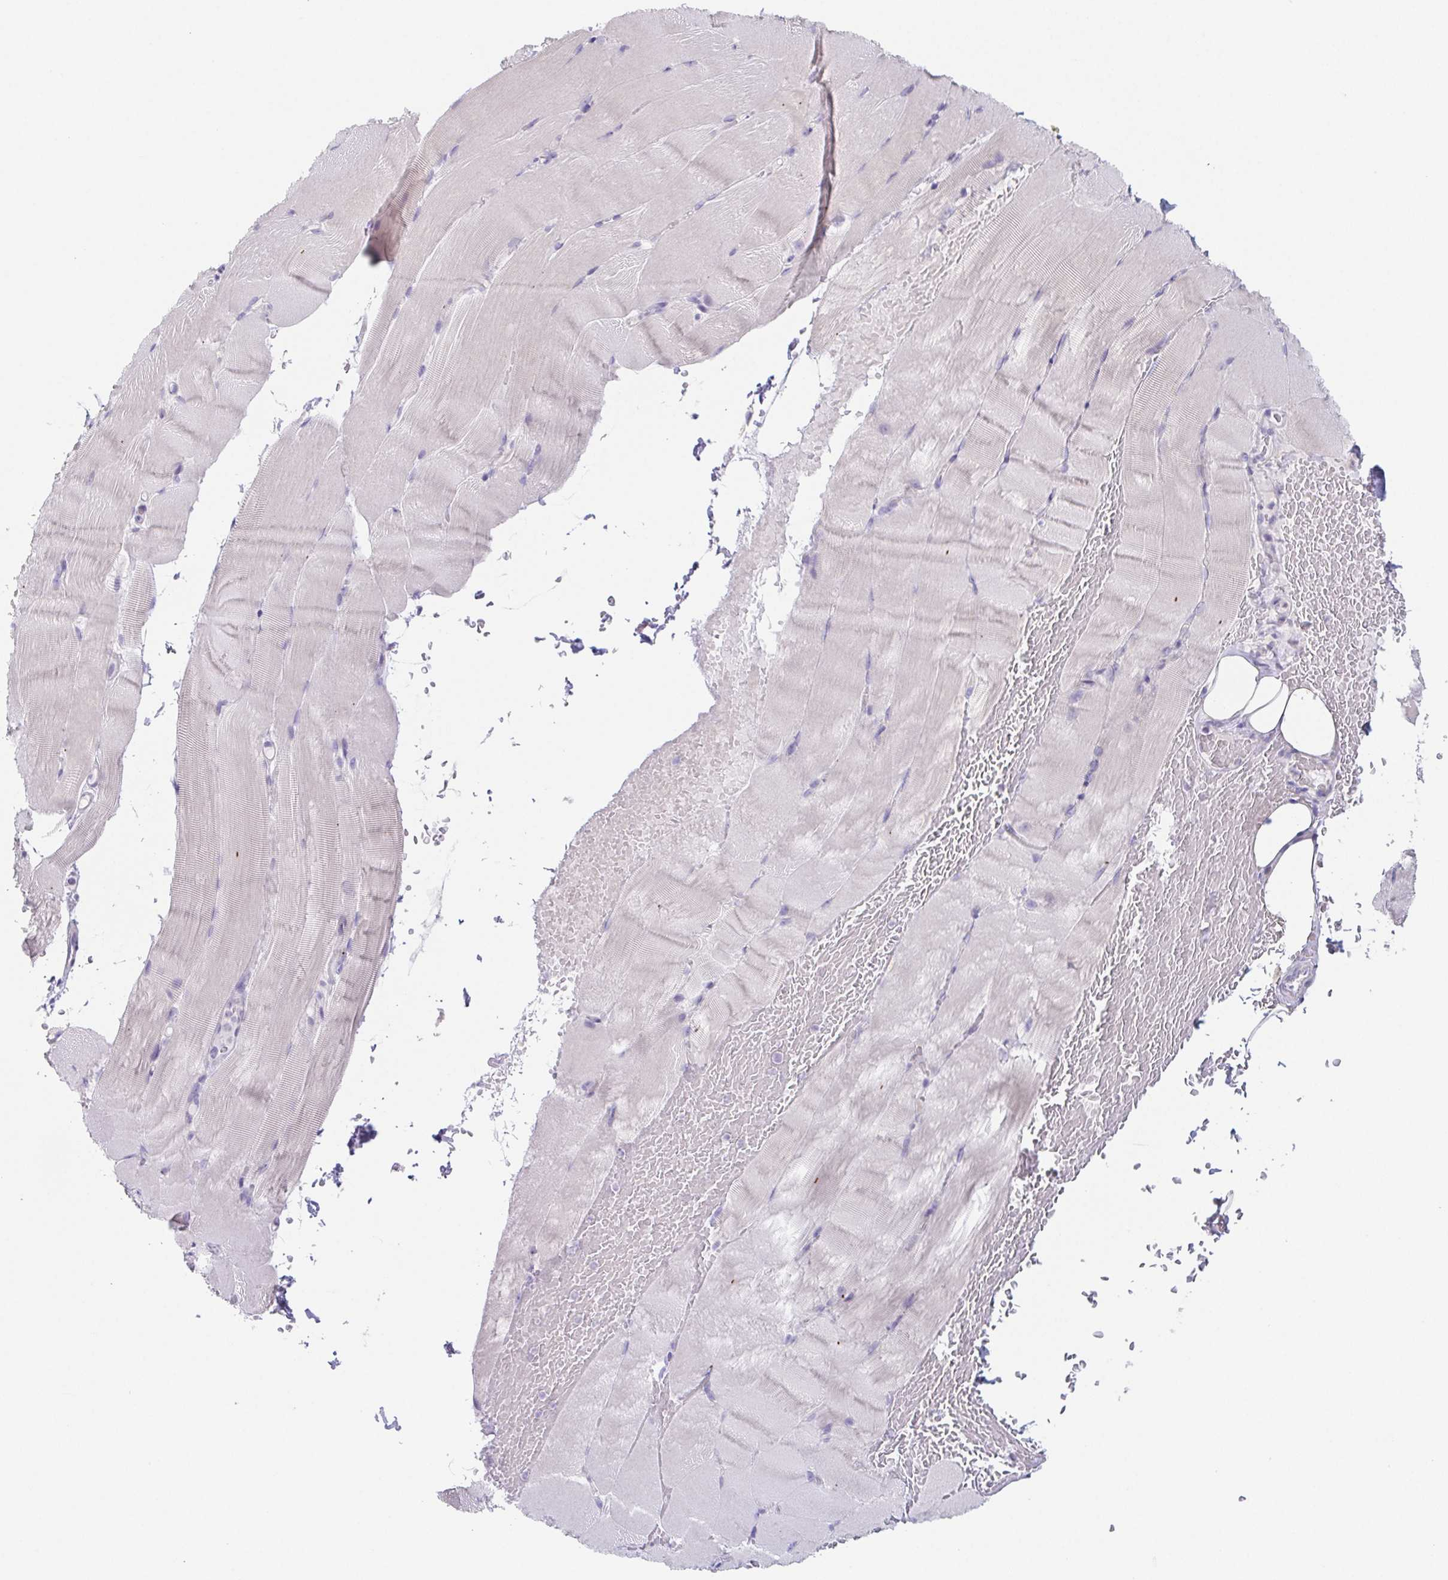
{"staining": {"intensity": "negative", "quantity": "none", "location": "none"}, "tissue": "skeletal muscle", "cell_type": "Myocytes", "image_type": "normal", "snomed": [{"axis": "morphology", "description": "Normal tissue, NOS"}, {"axis": "topography", "description": "Skeletal muscle"}], "caption": "A high-resolution micrograph shows immunohistochemistry staining of normal skeletal muscle, which shows no significant staining in myocytes. (DAB IHC visualized using brightfield microscopy, high magnification).", "gene": "HDGFL1", "patient": {"sex": "female", "age": 37}}